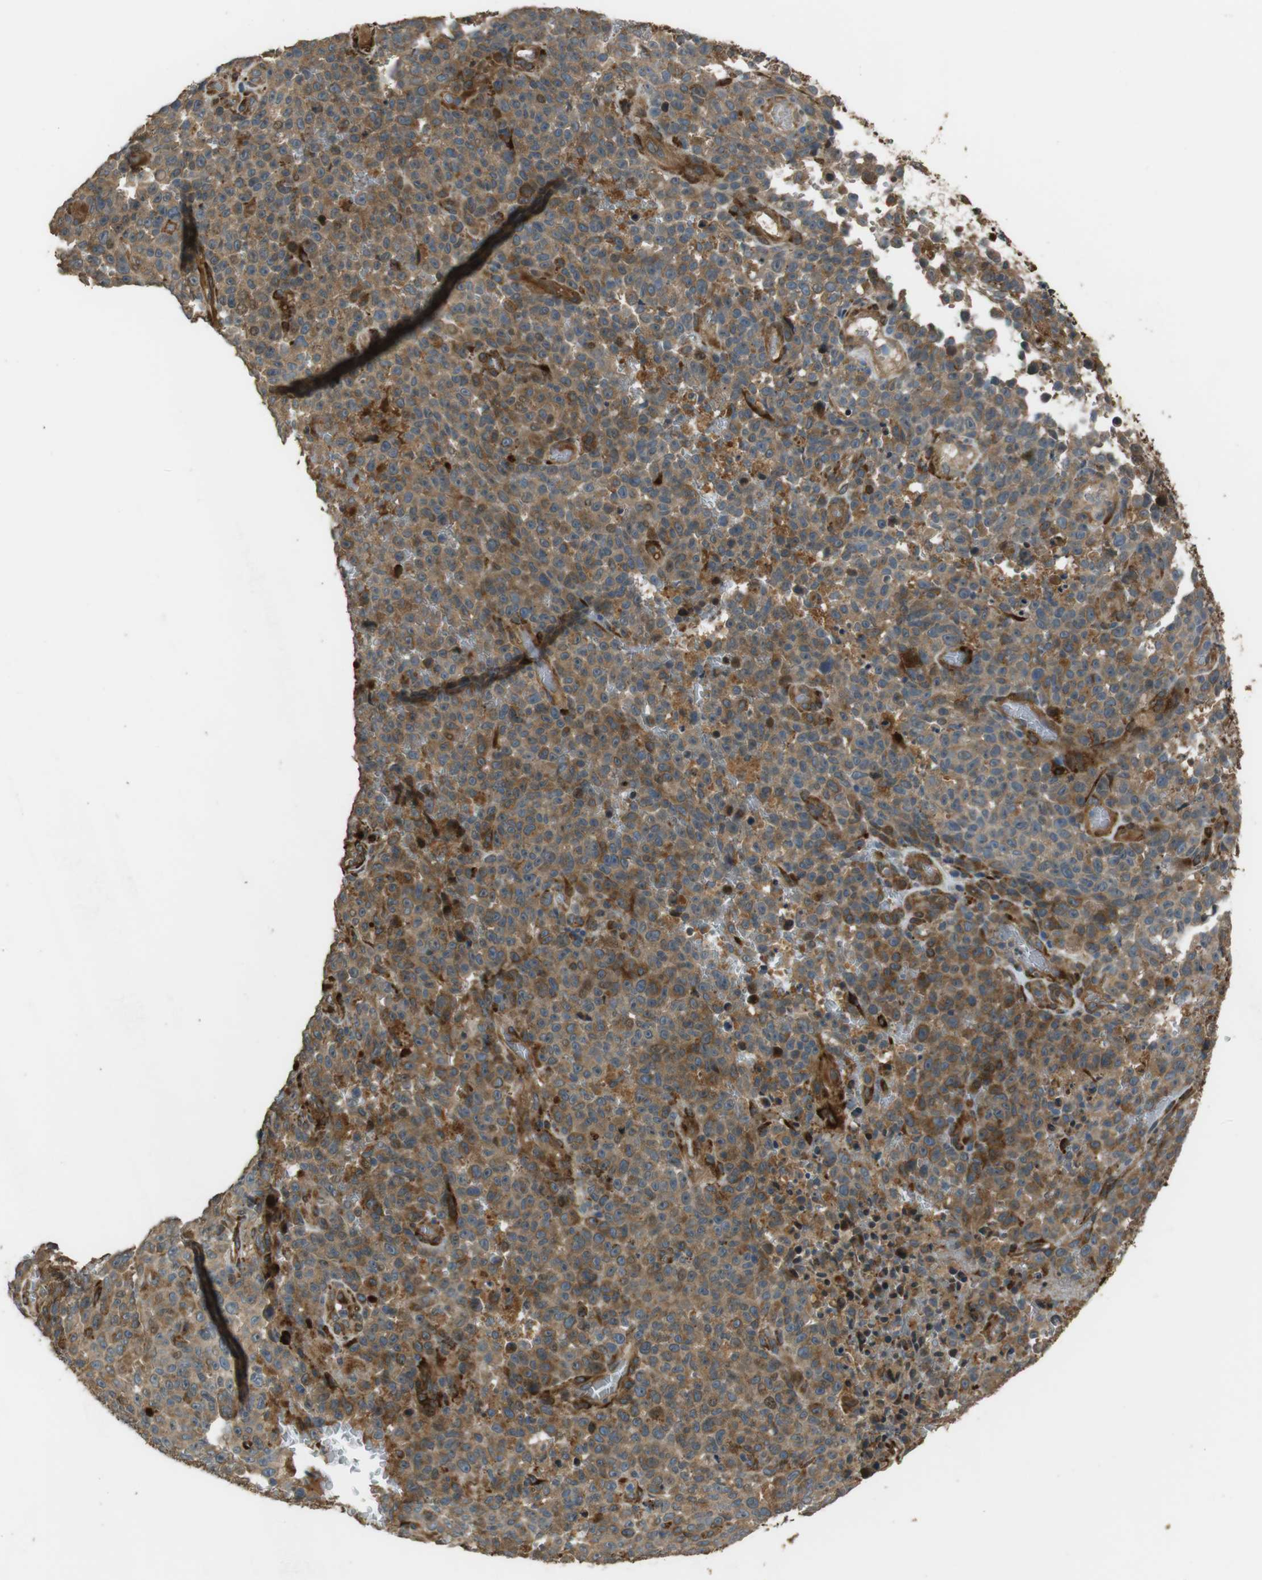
{"staining": {"intensity": "moderate", "quantity": ">75%", "location": "cytoplasmic/membranous"}, "tissue": "melanoma", "cell_type": "Tumor cells", "image_type": "cancer", "snomed": [{"axis": "morphology", "description": "Malignant melanoma, NOS"}, {"axis": "topography", "description": "Skin"}], "caption": "Immunohistochemical staining of human melanoma demonstrates medium levels of moderate cytoplasmic/membranous staining in approximately >75% of tumor cells.", "gene": "MSRB3", "patient": {"sex": "female", "age": 82}}